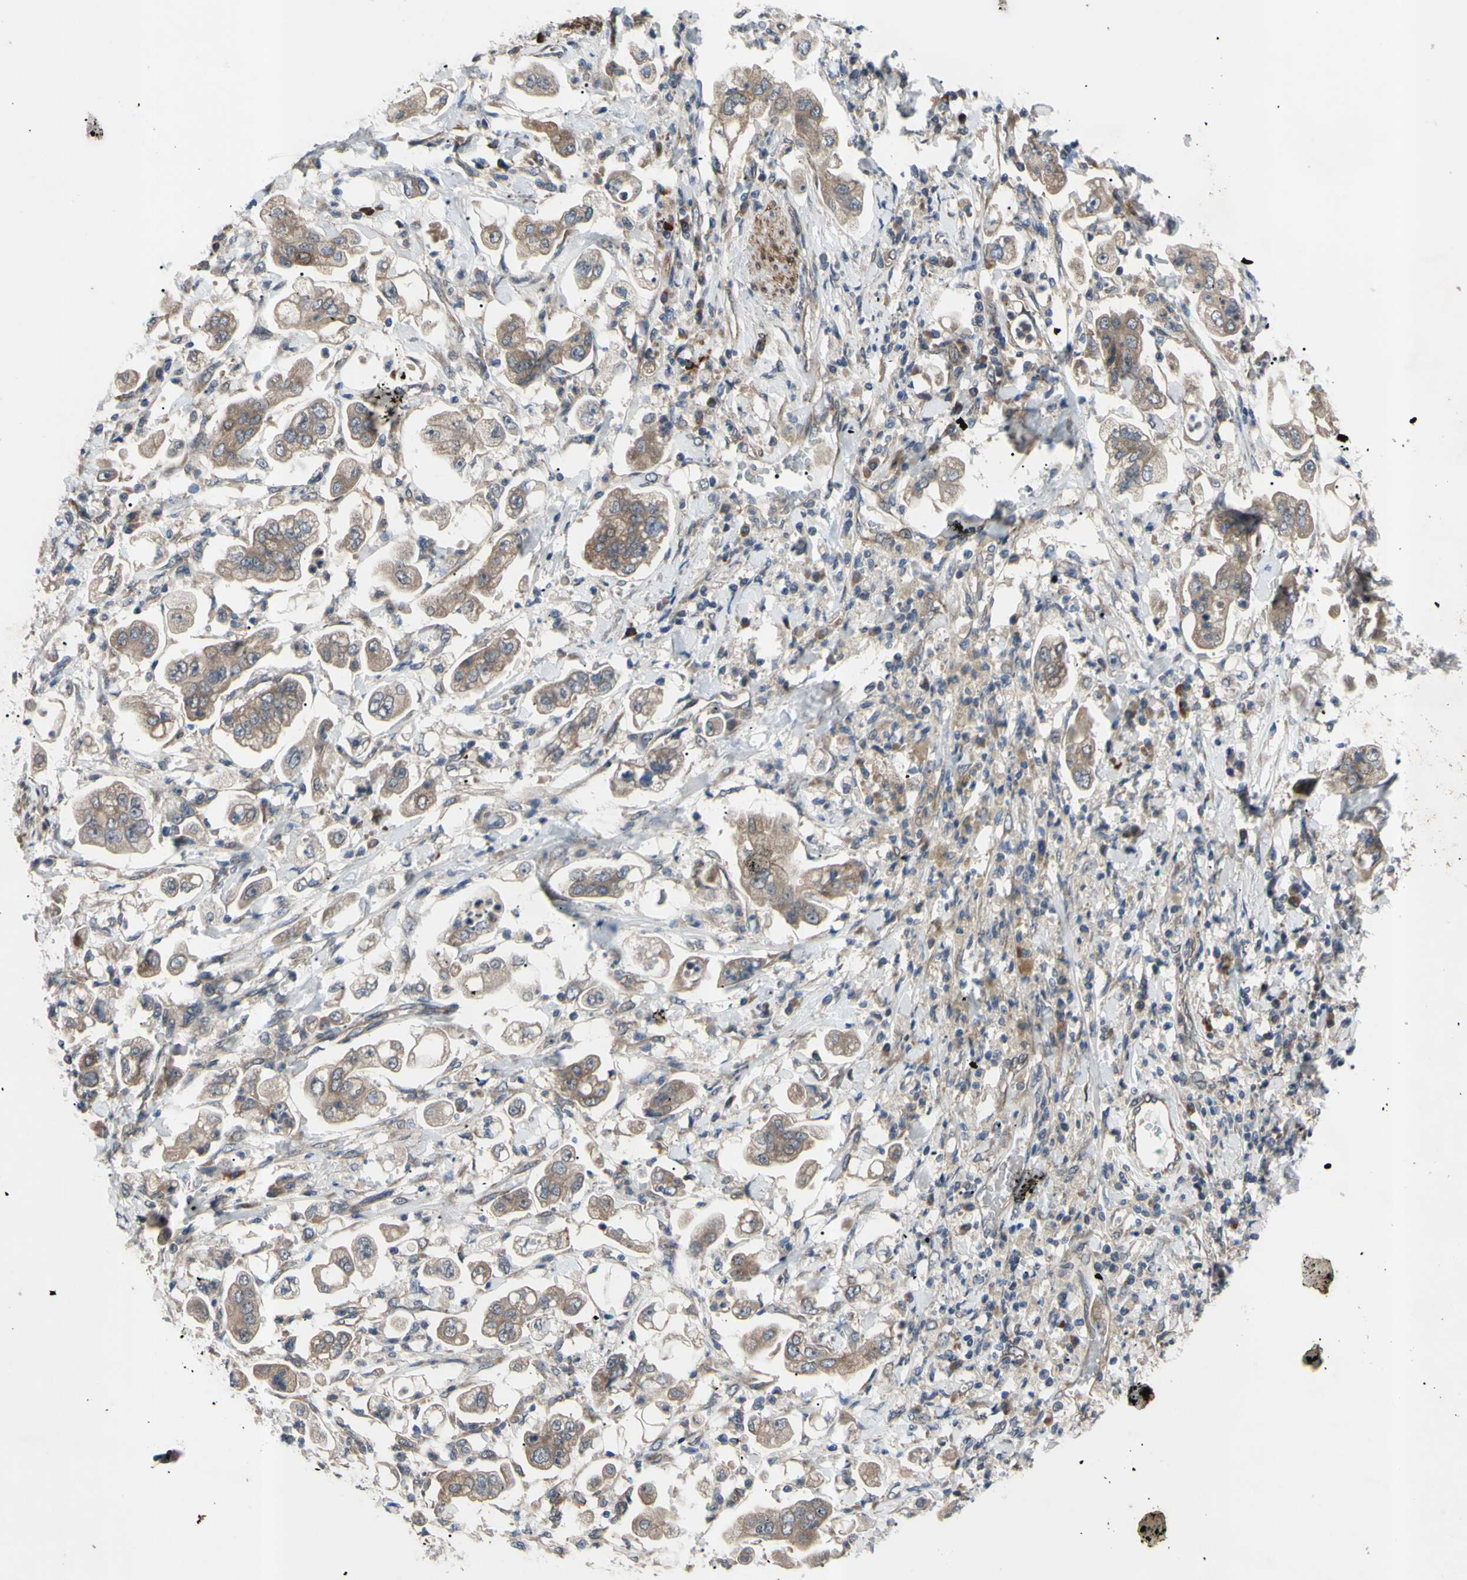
{"staining": {"intensity": "weak", "quantity": ">75%", "location": "cytoplasmic/membranous"}, "tissue": "stomach cancer", "cell_type": "Tumor cells", "image_type": "cancer", "snomed": [{"axis": "morphology", "description": "Adenocarcinoma, NOS"}, {"axis": "topography", "description": "Stomach"}], "caption": "The image displays immunohistochemical staining of stomach adenocarcinoma. There is weak cytoplasmic/membranous staining is appreciated in about >75% of tumor cells. Immunohistochemistry stains the protein in brown and the nuclei are stained blue.", "gene": "SVIL", "patient": {"sex": "male", "age": 62}}